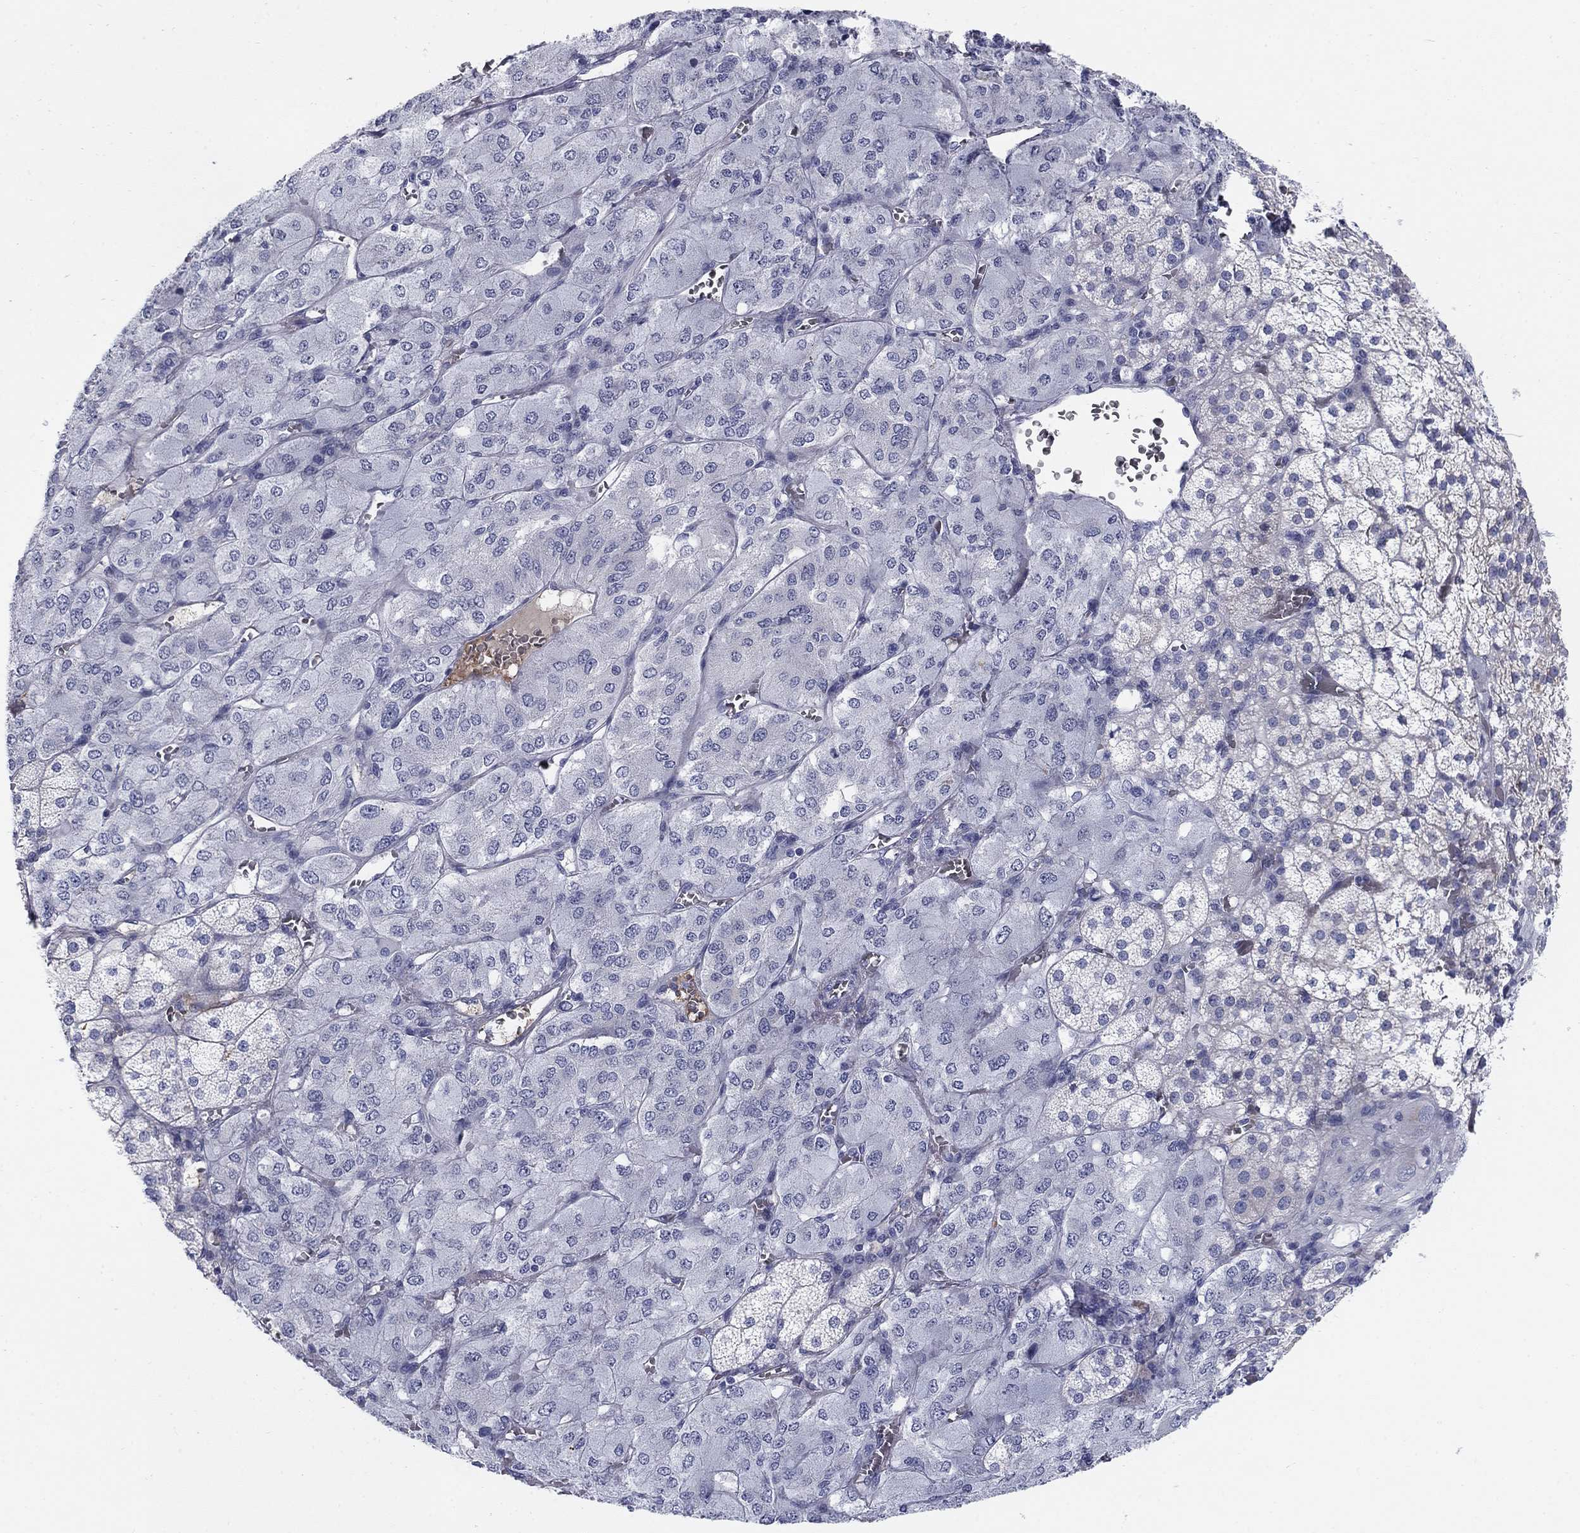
{"staining": {"intensity": "weak", "quantity": "<25%", "location": "cytoplasmic/membranous"}, "tissue": "adrenal gland", "cell_type": "Glandular cells", "image_type": "normal", "snomed": [{"axis": "morphology", "description": "Normal tissue, NOS"}, {"axis": "topography", "description": "Adrenal gland"}], "caption": "Immunohistochemistry histopathology image of unremarkable adrenal gland stained for a protein (brown), which shows no positivity in glandular cells.", "gene": "HEATR4", "patient": {"sex": "female", "age": 60}}